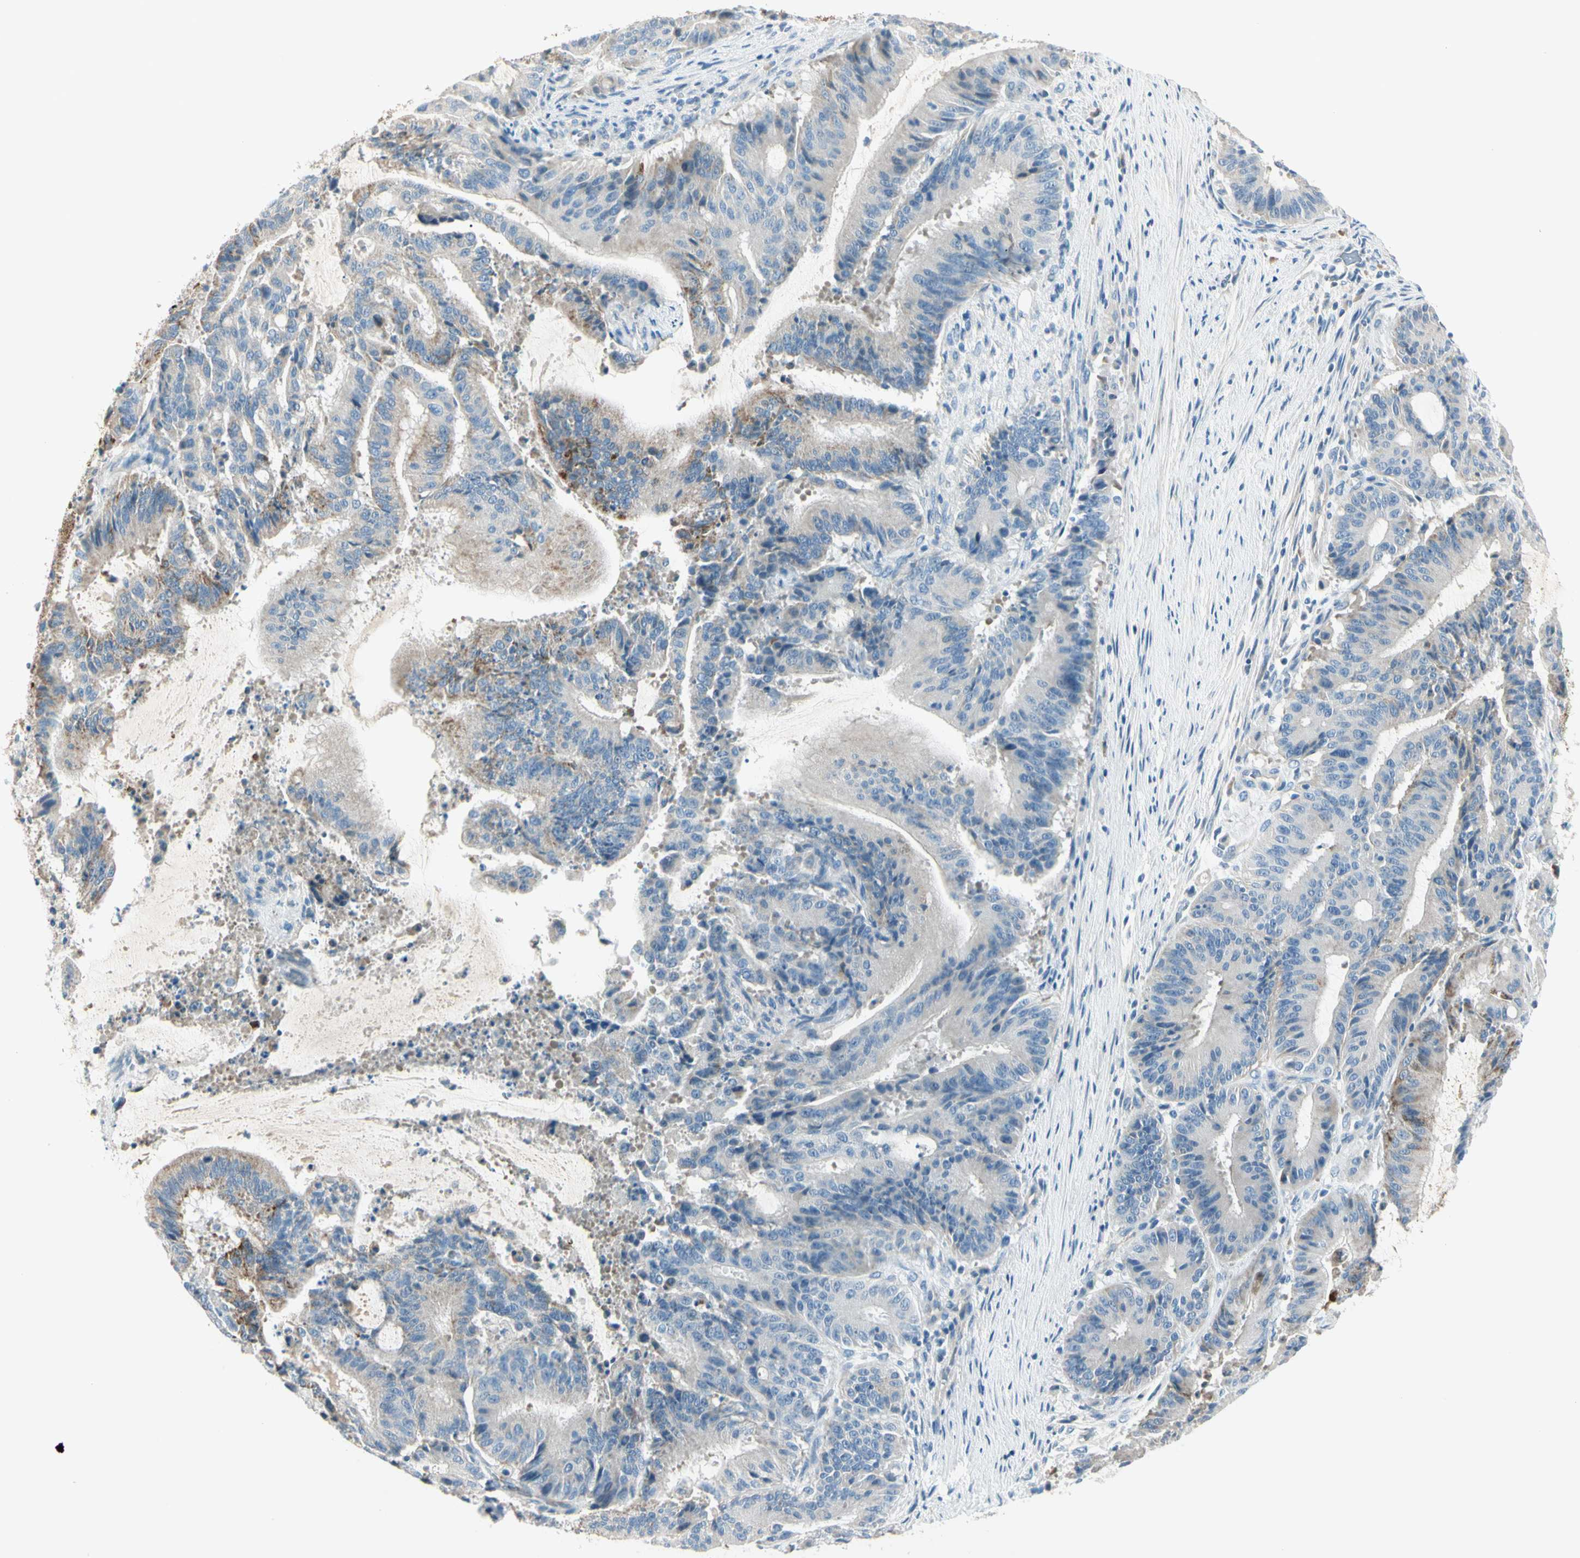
{"staining": {"intensity": "moderate", "quantity": "<25%", "location": "cytoplasmic/membranous"}, "tissue": "liver cancer", "cell_type": "Tumor cells", "image_type": "cancer", "snomed": [{"axis": "morphology", "description": "Cholangiocarcinoma"}, {"axis": "topography", "description": "Liver"}], "caption": "Liver cholangiocarcinoma tissue reveals moderate cytoplasmic/membranous positivity in approximately <25% of tumor cells, visualized by immunohistochemistry.", "gene": "SLC6A15", "patient": {"sex": "female", "age": 73}}